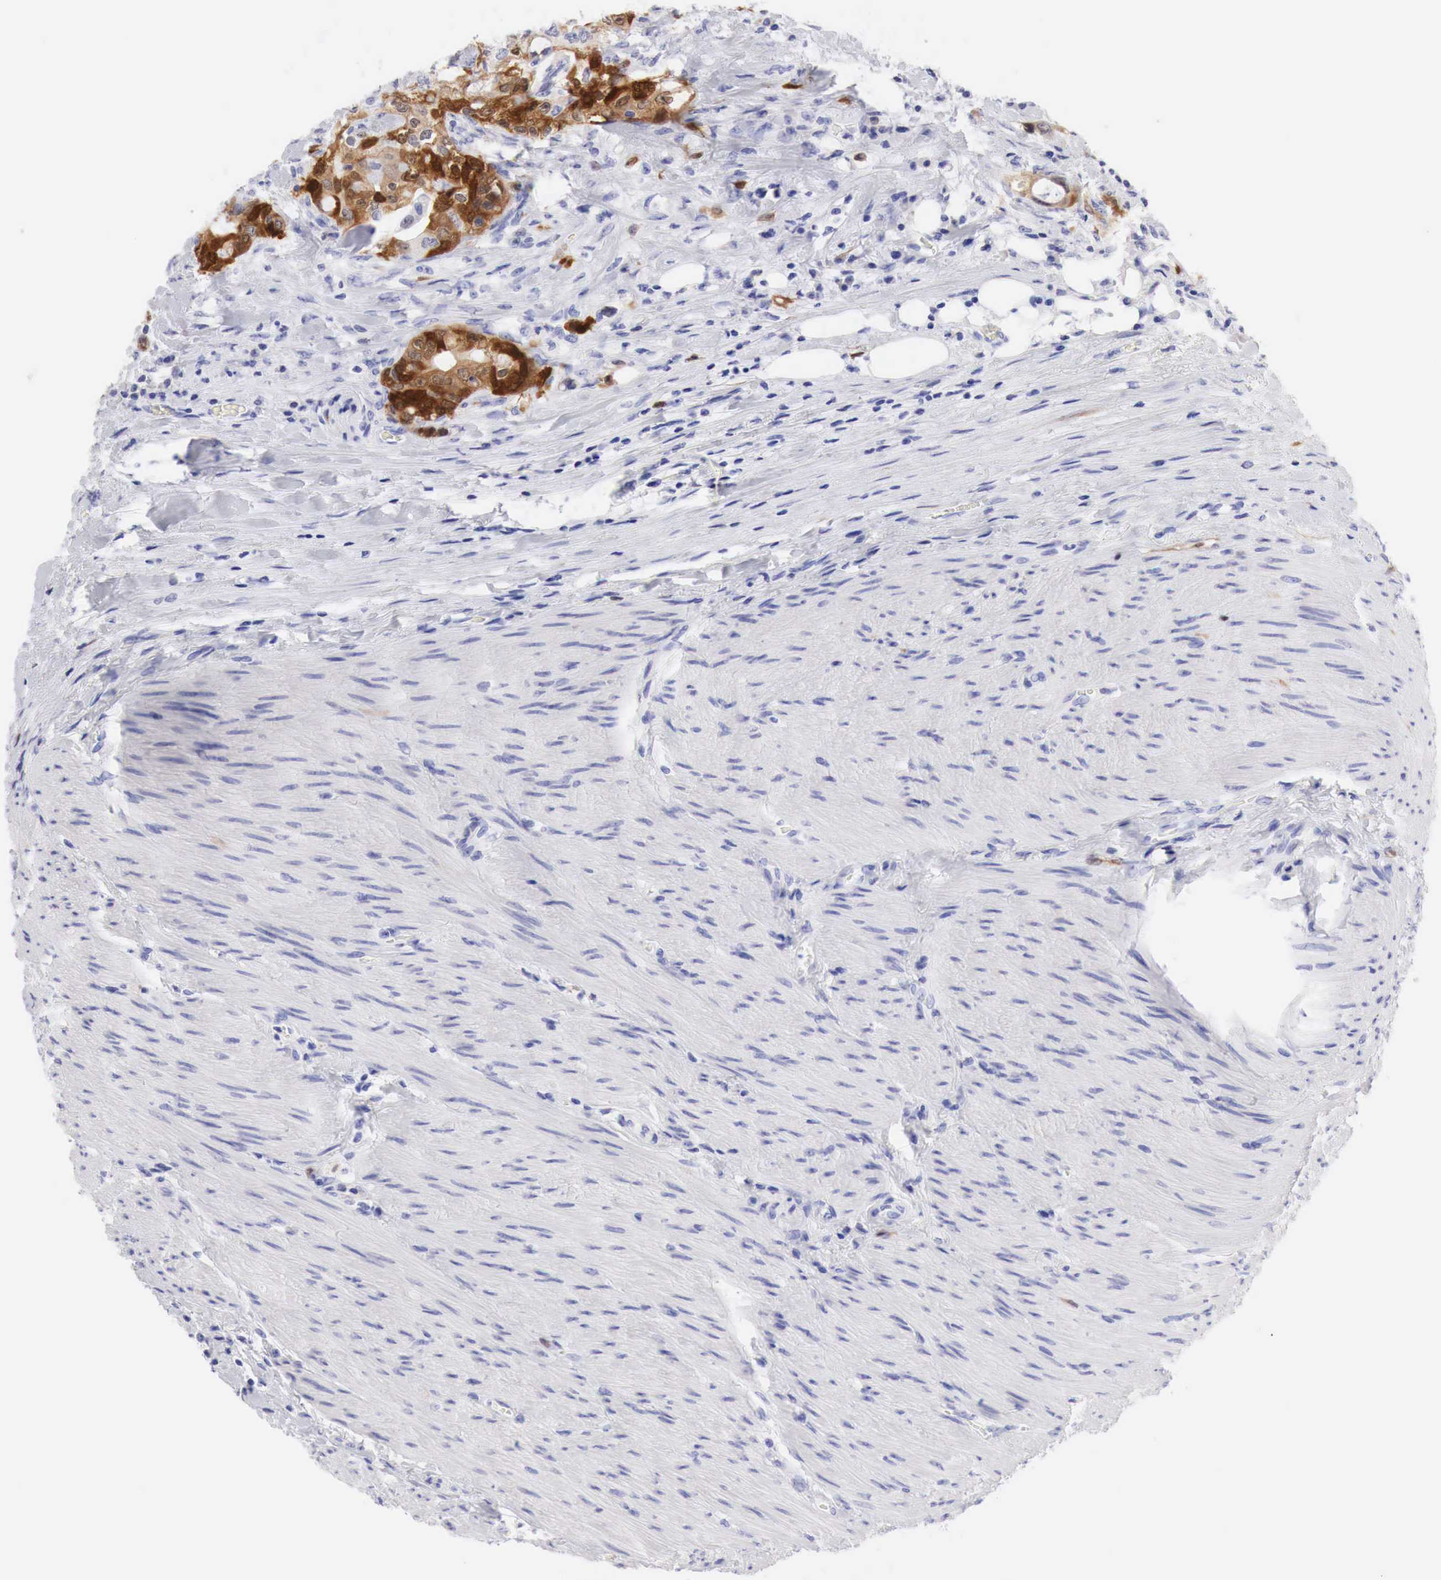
{"staining": {"intensity": "strong", "quantity": ">75%", "location": "cytoplasmic/membranous"}, "tissue": "colorectal cancer", "cell_type": "Tumor cells", "image_type": "cancer", "snomed": [{"axis": "morphology", "description": "Adenocarcinoma, NOS"}, {"axis": "topography", "description": "Rectum"}], "caption": "Colorectal adenocarcinoma was stained to show a protein in brown. There is high levels of strong cytoplasmic/membranous expression in approximately >75% of tumor cells. (brown staining indicates protein expression, while blue staining denotes nuclei).", "gene": "CDKN2A", "patient": {"sex": "female", "age": 57}}